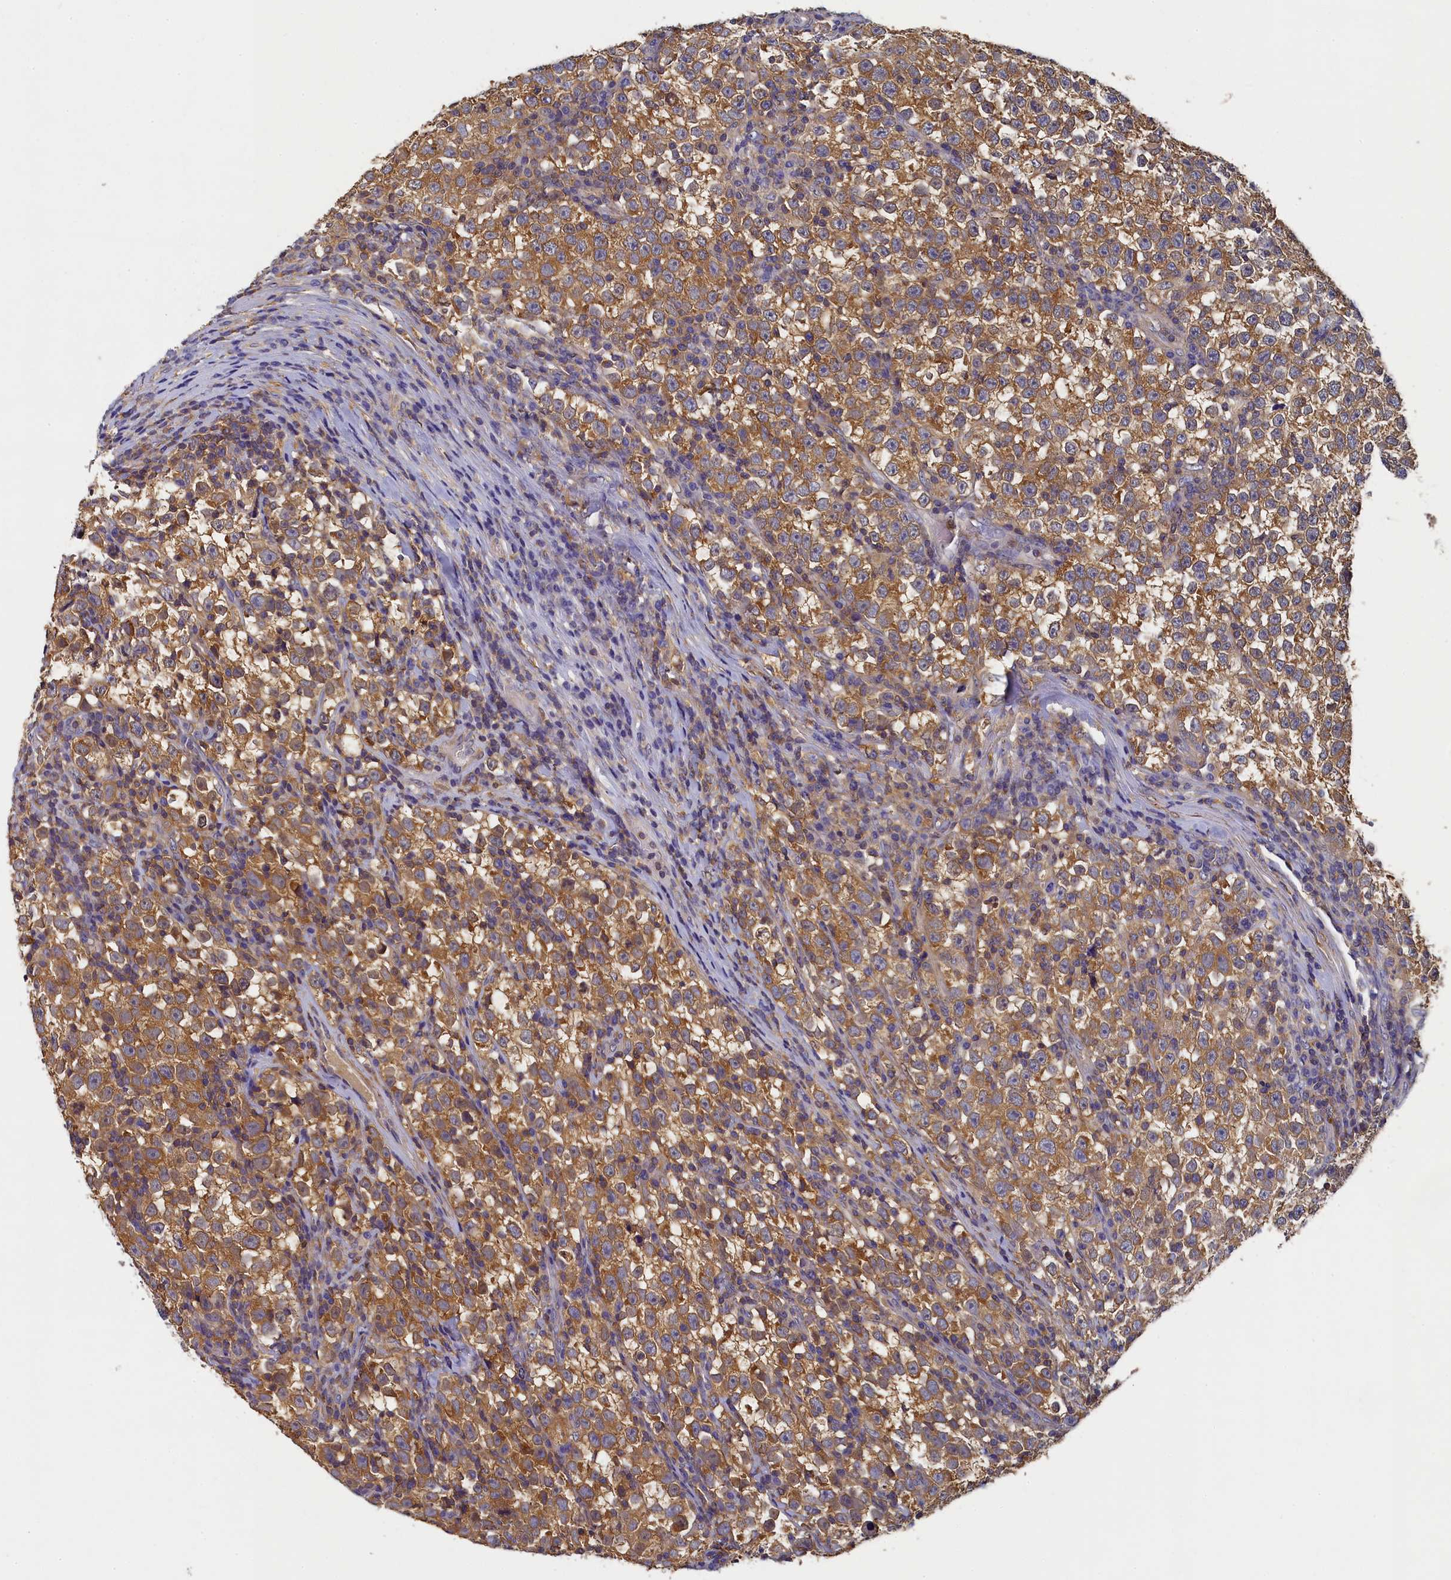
{"staining": {"intensity": "moderate", "quantity": ">75%", "location": "cytoplasmic/membranous"}, "tissue": "testis cancer", "cell_type": "Tumor cells", "image_type": "cancer", "snomed": [{"axis": "morphology", "description": "Normal tissue, NOS"}, {"axis": "morphology", "description": "Seminoma, NOS"}, {"axis": "topography", "description": "Testis"}], "caption": "A histopathology image showing moderate cytoplasmic/membranous positivity in approximately >75% of tumor cells in testis cancer (seminoma), as visualized by brown immunohistochemical staining.", "gene": "TBCB", "patient": {"sex": "male", "age": 43}}